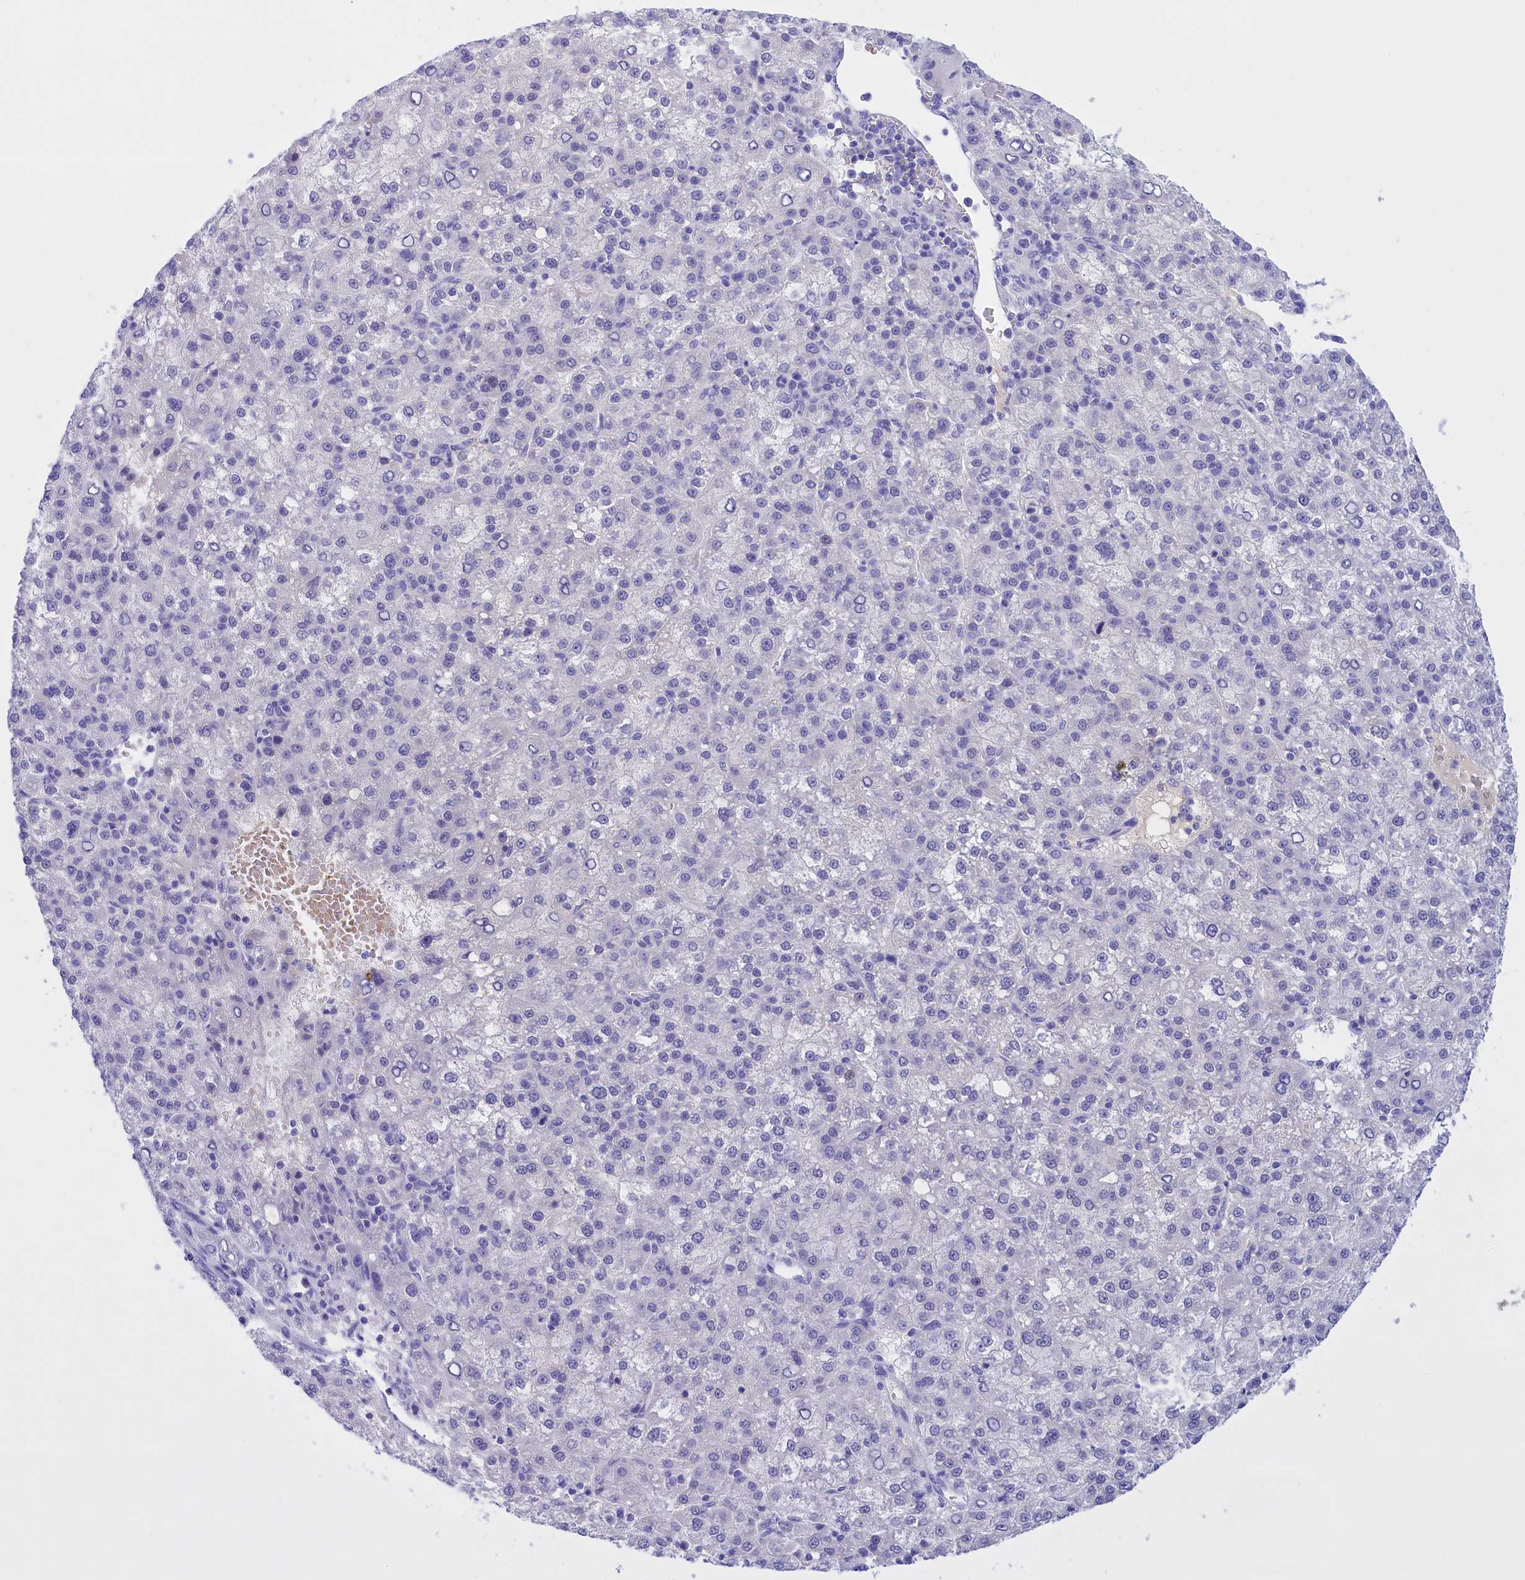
{"staining": {"intensity": "negative", "quantity": "none", "location": "none"}, "tissue": "liver cancer", "cell_type": "Tumor cells", "image_type": "cancer", "snomed": [{"axis": "morphology", "description": "Carcinoma, Hepatocellular, NOS"}, {"axis": "topography", "description": "Liver"}], "caption": "High power microscopy histopathology image of an IHC image of hepatocellular carcinoma (liver), revealing no significant expression in tumor cells.", "gene": "PROK2", "patient": {"sex": "female", "age": 58}}